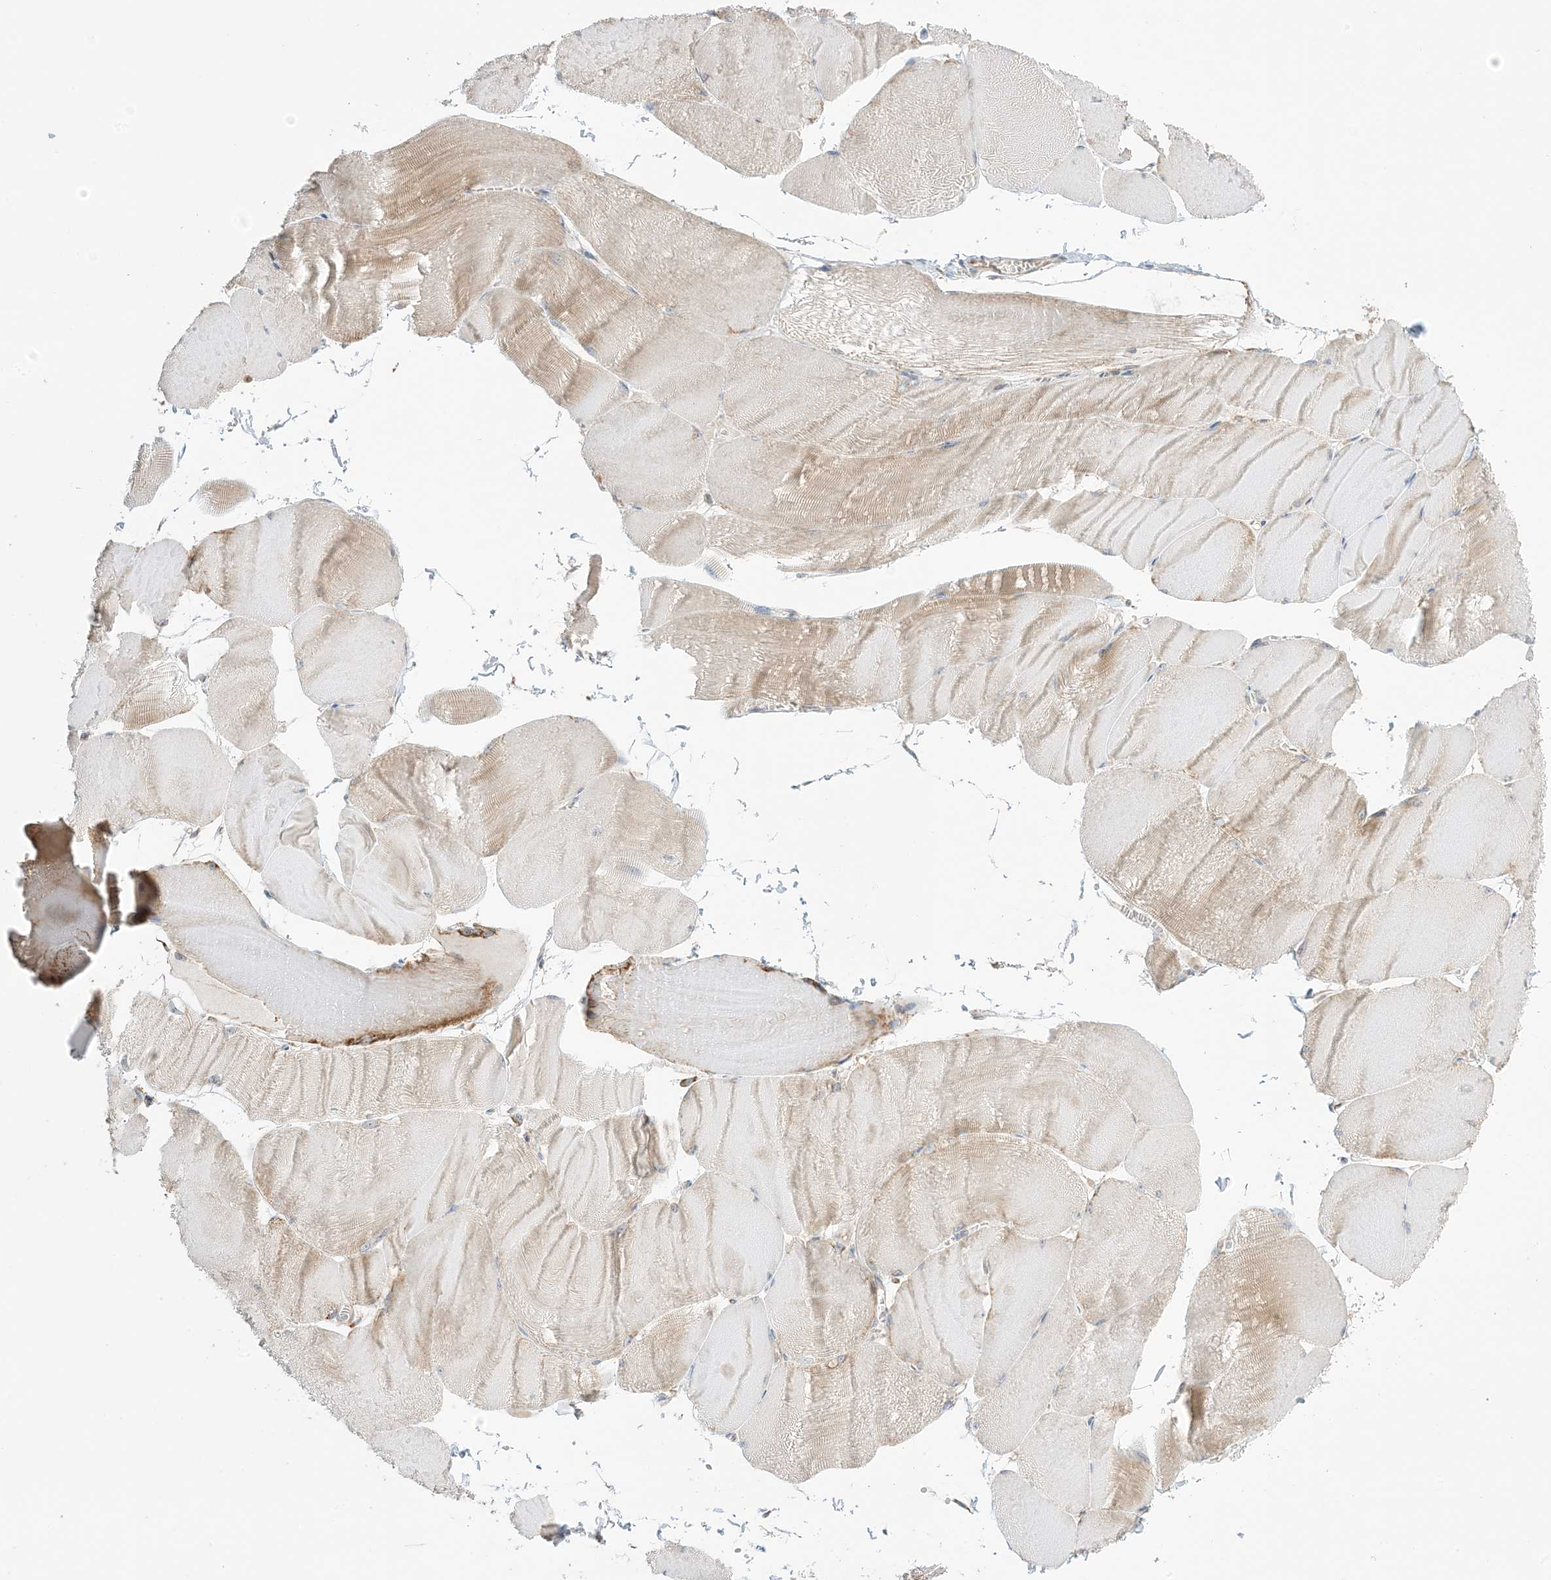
{"staining": {"intensity": "weak", "quantity": "25%-75%", "location": "cytoplasmic/membranous"}, "tissue": "skeletal muscle", "cell_type": "Myocytes", "image_type": "normal", "snomed": [{"axis": "morphology", "description": "Normal tissue, NOS"}, {"axis": "morphology", "description": "Basal cell carcinoma"}, {"axis": "topography", "description": "Skeletal muscle"}], "caption": "An image of human skeletal muscle stained for a protein displays weak cytoplasmic/membranous brown staining in myocytes.", "gene": "N4BP3", "patient": {"sex": "female", "age": 64}}